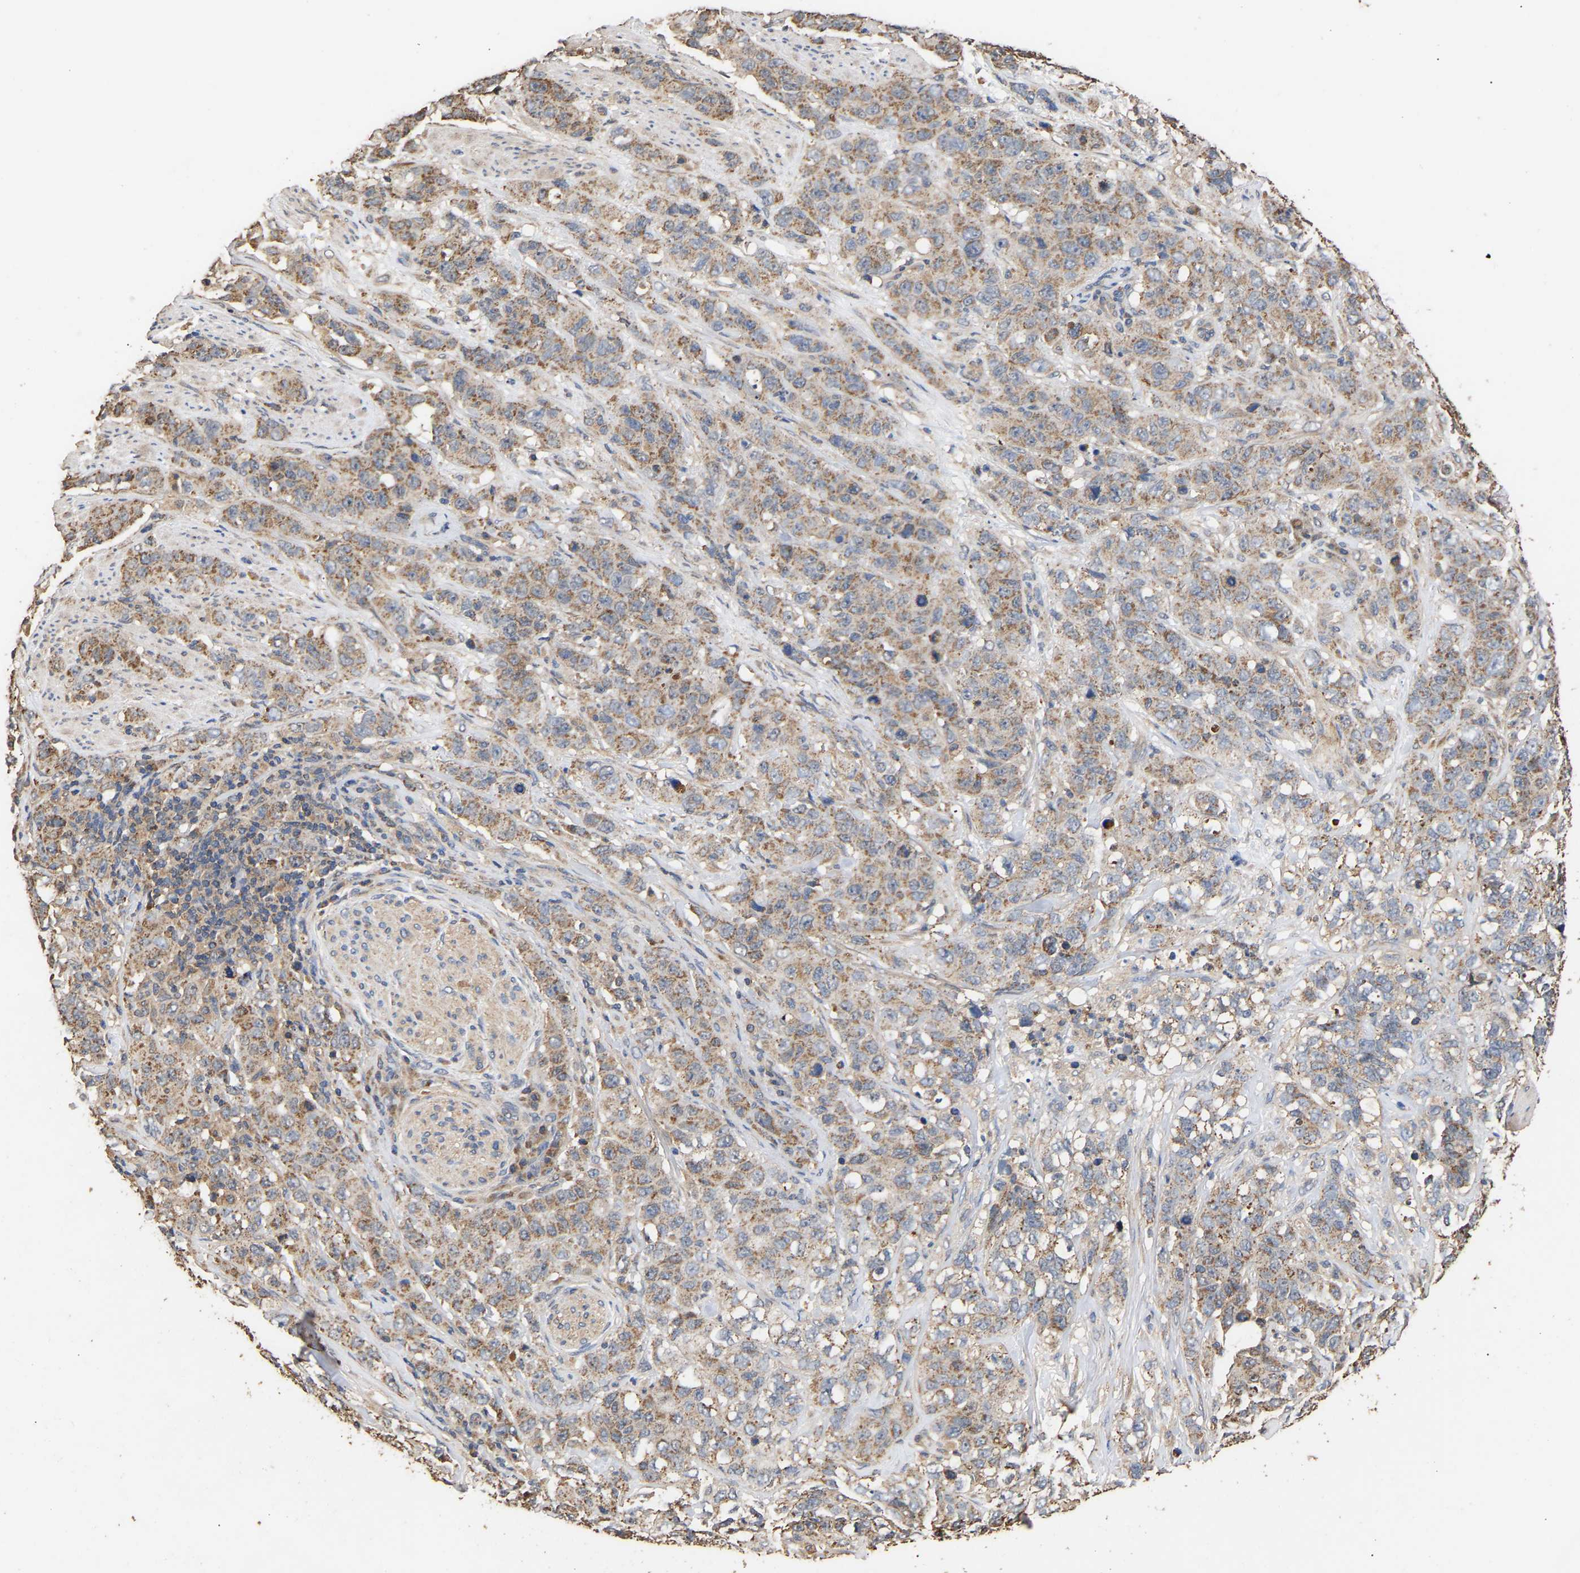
{"staining": {"intensity": "moderate", "quantity": ">75%", "location": "cytoplasmic/membranous"}, "tissue": "stomach cancer", "cell_type": "Tumor cells", "image_type": "cancer", "snomed": [{"axis": "morphology", "description": "Adenocarcinoma, NOS"}, {"axis": "topography", "description": "Stomach"}], "caption": "Stomach cancer stained with a brown dye reveals moderate cytoplasmic/membranous positive staining in approximately >75% of tumor cells.", "gene": "ZNF26", "patient": {"sex": "male", "age": 48}}